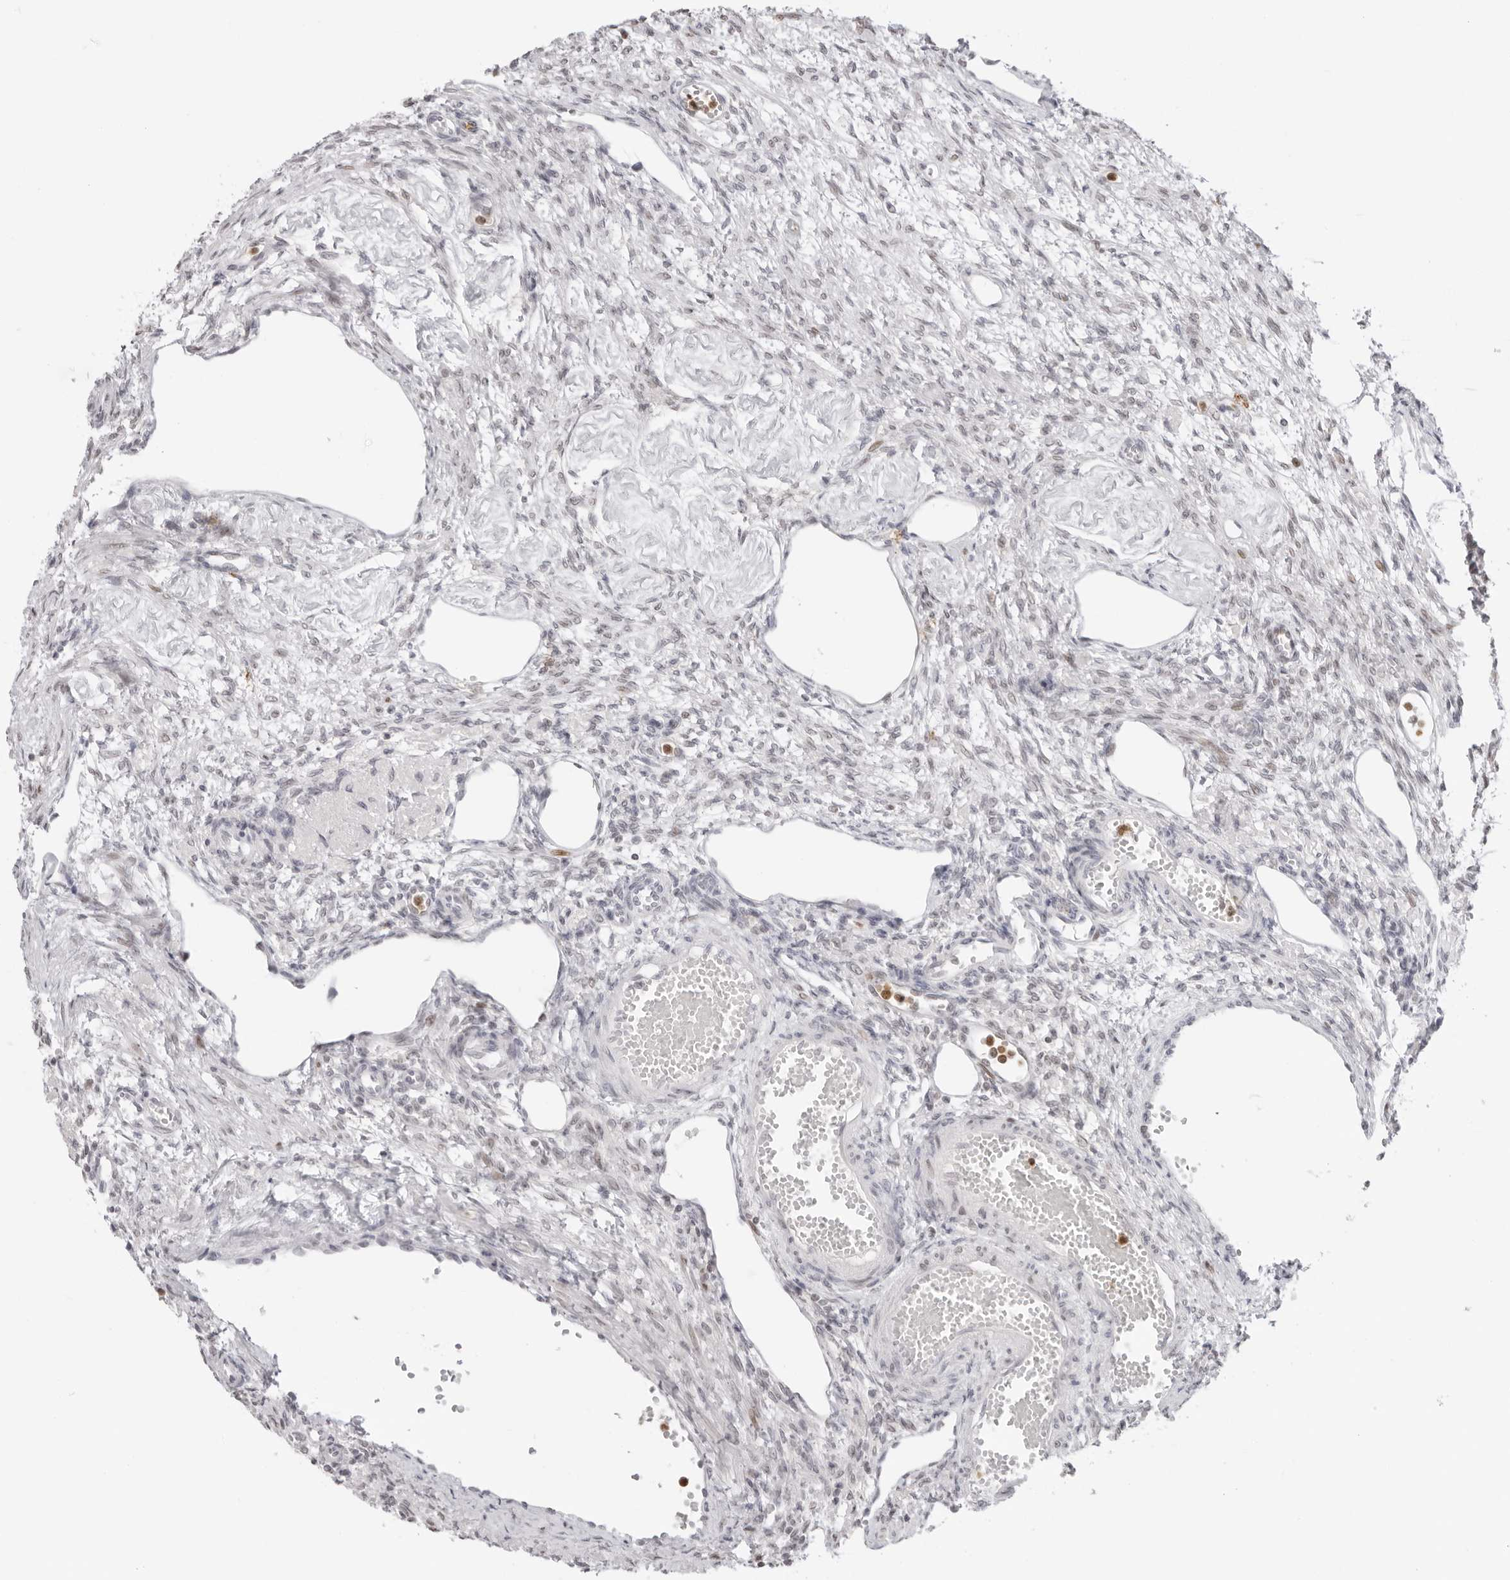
{"staining": {"intensity": "negative", "quantity": "none", "location": "none"}, "tissue": "ovary", "cell_type": "Ovarian stroma cells", "image_type": "normal", "snomed": [{"axis": "morphology", "description": "Normal tissue, NOS"}, {"axis": "topography", "description": "Ovary"}], "caption": "This is an immunohistochemistry image of unremarkable human ovary. There is no expression in ovarian stroma cells.", "gene": "RNF146", "patient": {"sex": "female", "age": 33}}